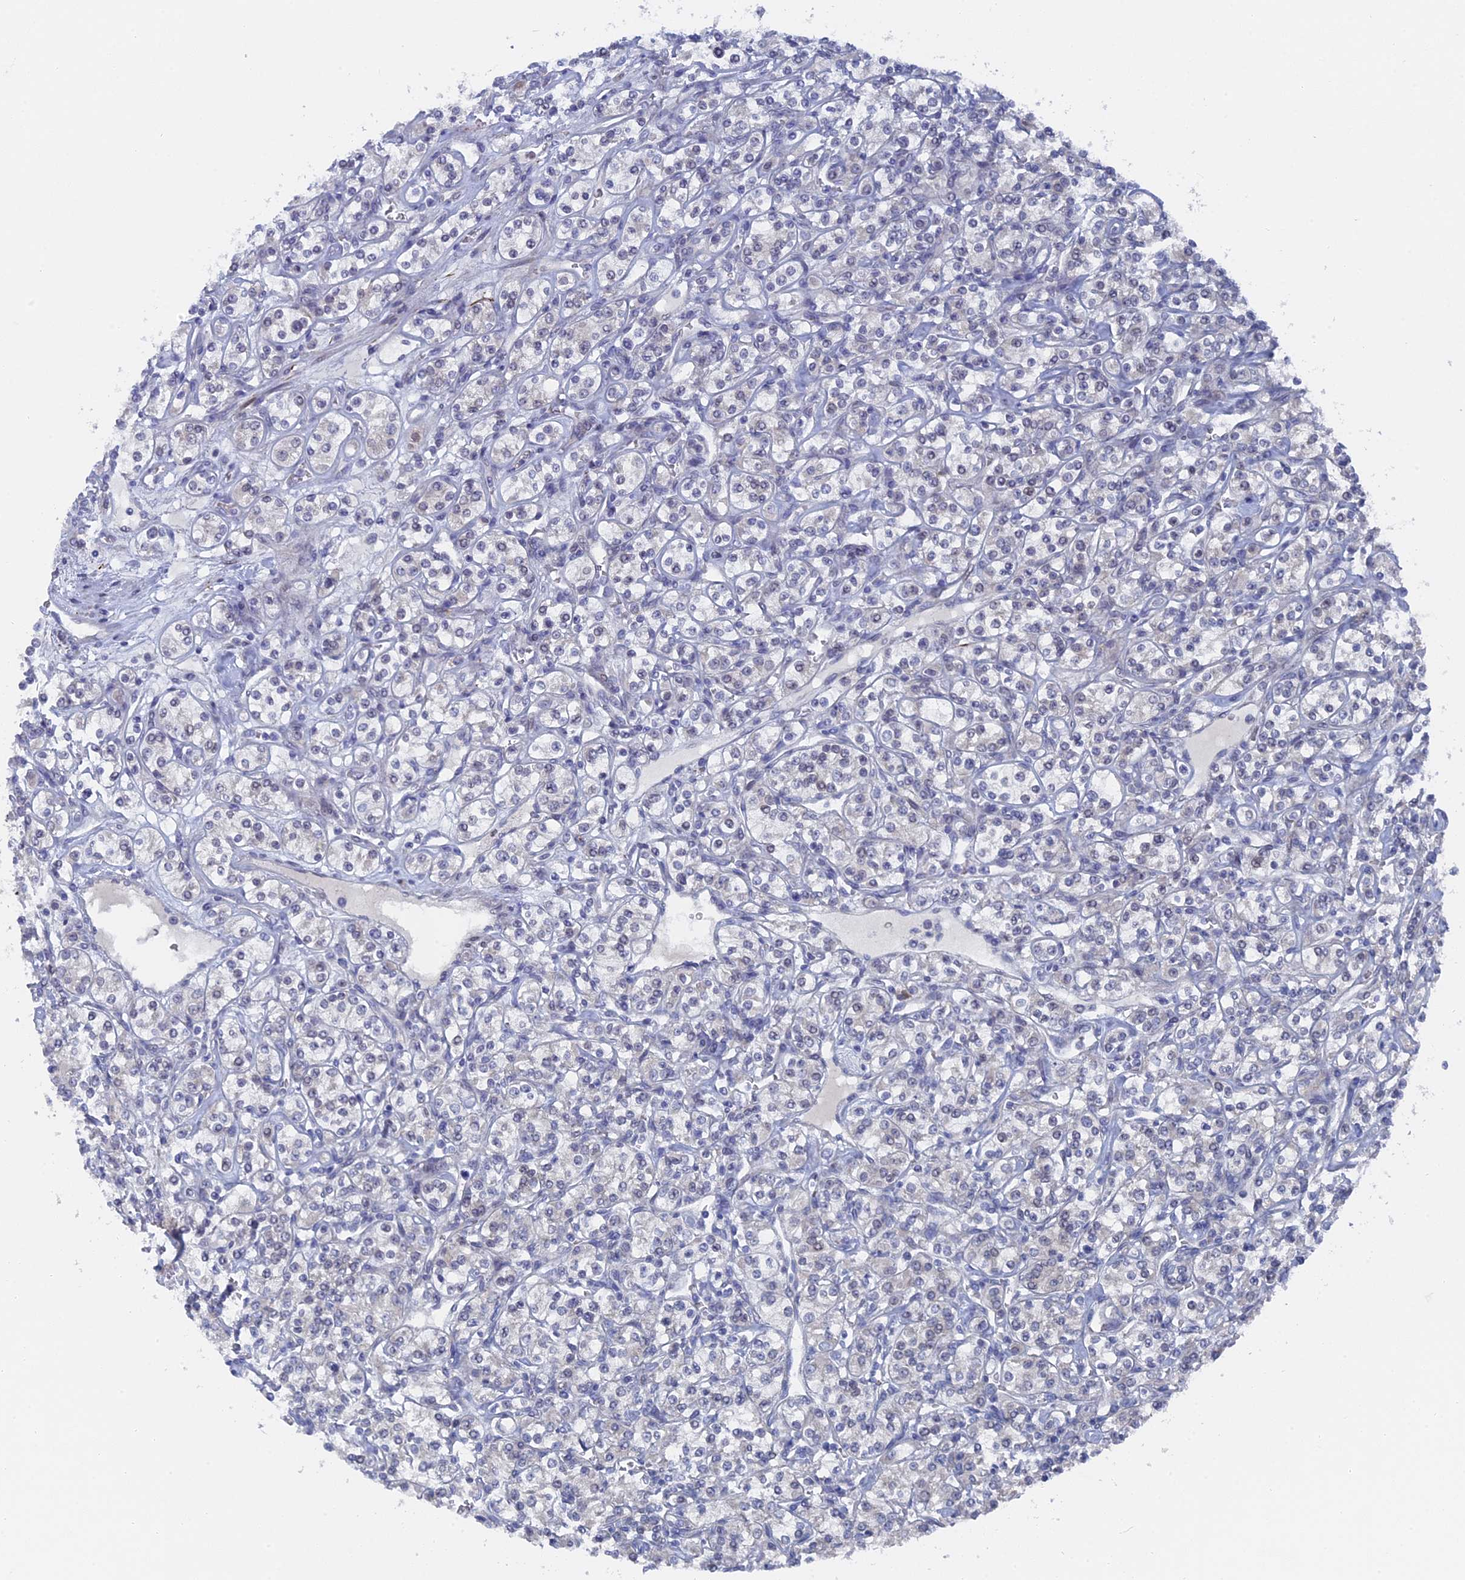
{"staining": {"intensity": "negative", "quantity": "none", "location": "none"}, "tissue": "renal cancer", "cell_type": "Tumor cells", "image_type": "cancer", "snomed": [{"axis": "morphology", "description": "Adenocarcinoma, NOS"}, {"axis": "topography", "description": "Kidney"}], "caption": "The histopathology image reveals no significant expression in tumor cells of renal cancer.", "gene": "TMEM161A", "patient": {"sex": "male", "age": 77}}